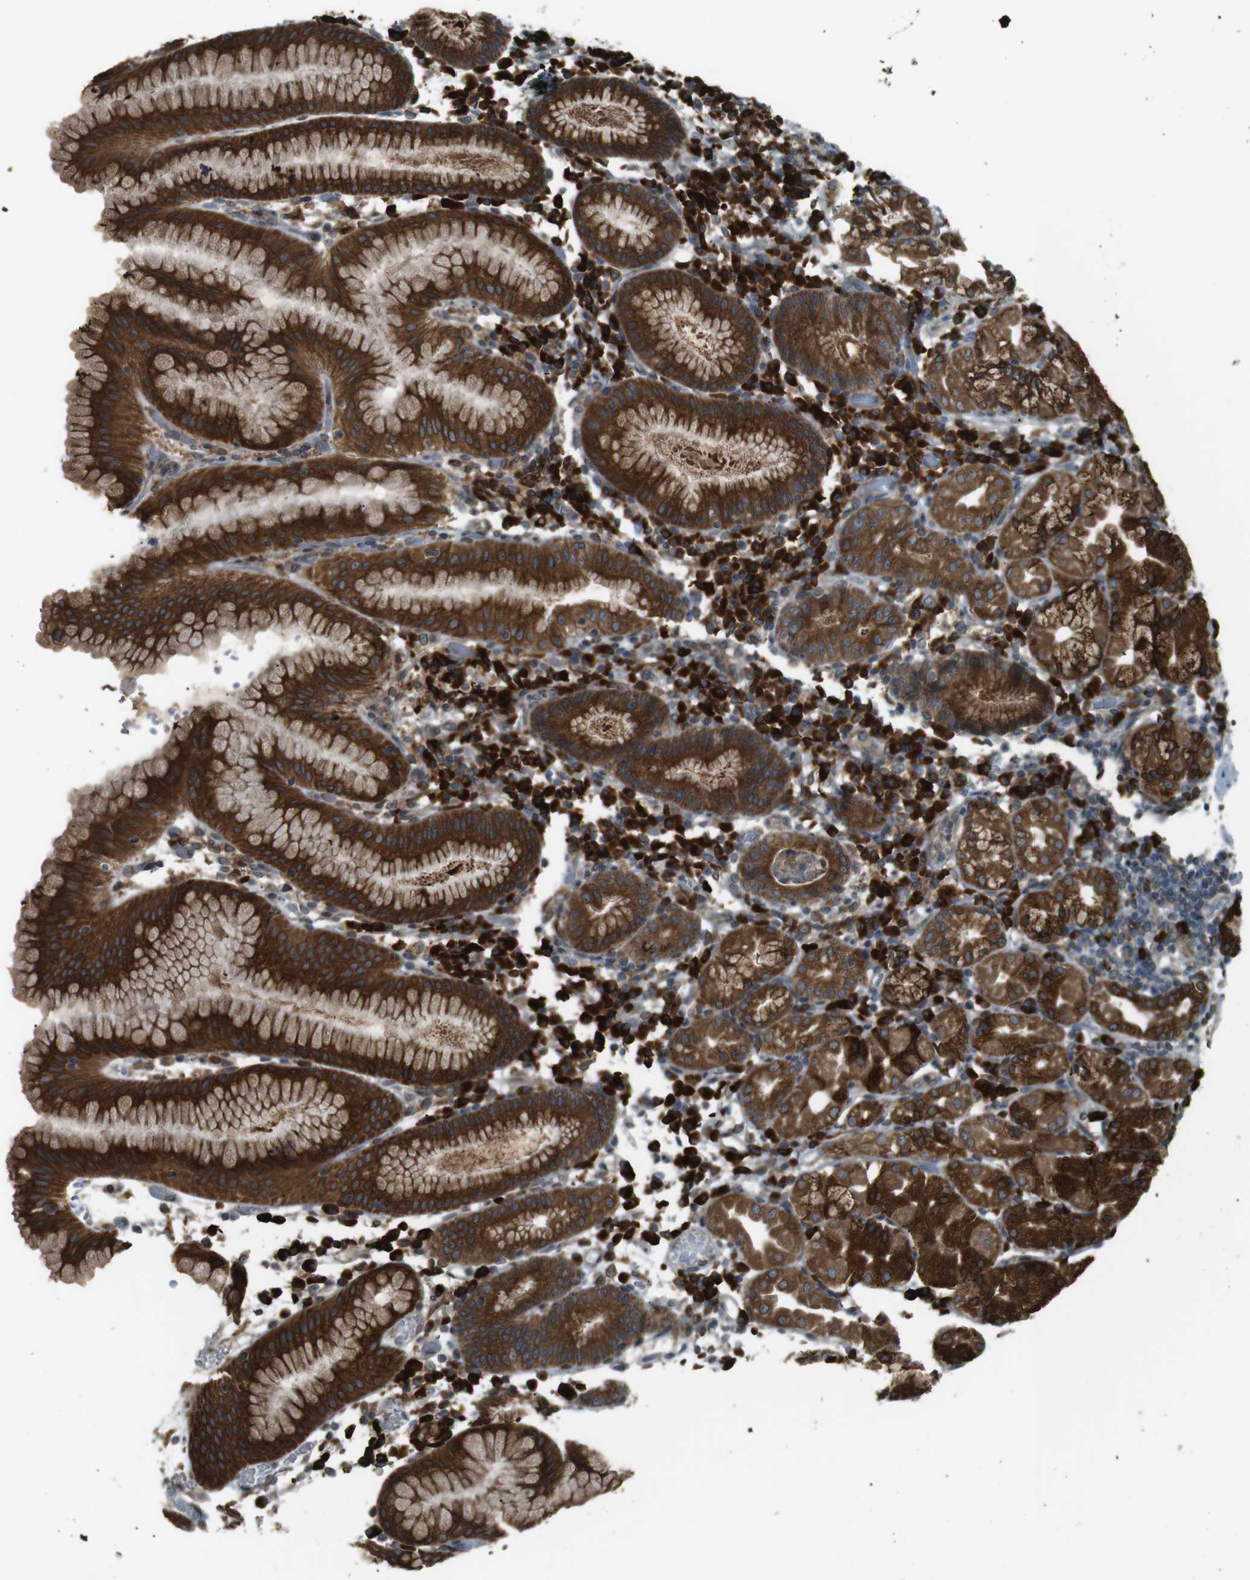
{"staining": {"intensity": "strong", "quantity": ">75%", "location": "cytoplasmic/membranous"}, "tissue": "stomach", "cell_type": "Glandular cells", "image_type": "normal", "snomed": [{"axis": "morphology", "description": "Normal tissue, NOS"}, {"axis": "topography", "description": "Stomach"}, {"axis": "topography", "description": "Stomach, lower"}], "caption": "Approximately >75% of glandular cells in unremarkable human stomach exhibit strong cytoplasmic/membranous protein positivity as visualized by brown immunohistochemical staining.", "gene": "TMED4", "patient": {"sex": "female", "age": 75}}